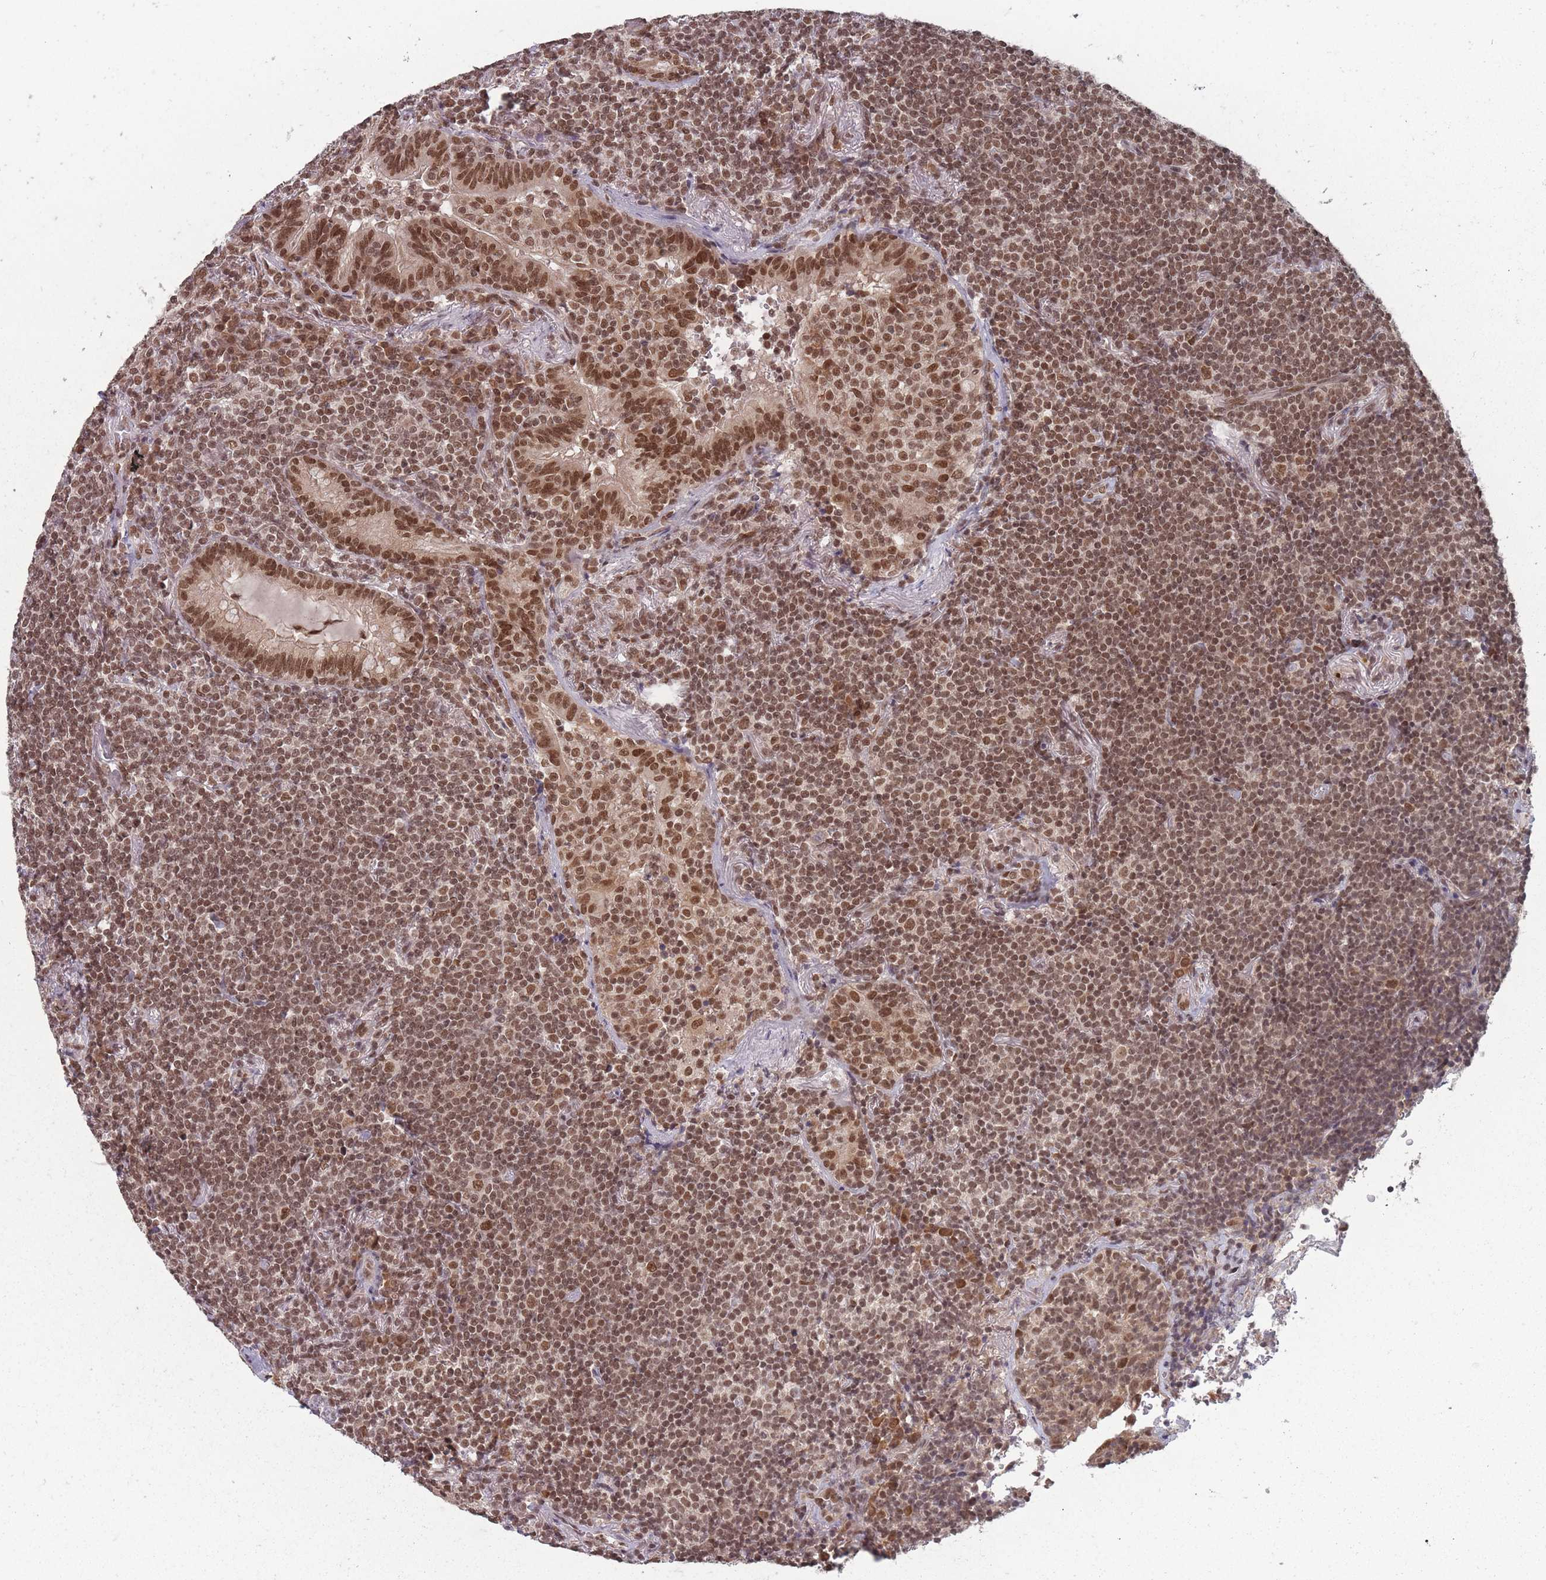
{"staining": {"intensity": "moderate", "quantity": ">75%", "location": "nuclear"}, "tissue": "lymphoma", "cell_type": "Tumor cells", "image_type": "cancer", "snomed": [{"axis": "morphology", "description": "Malignant lymphoma, non-Hodgkin's type, Low grade"}, {"axis": "topography", "description": "Lung"}], "caption": "Brown immunohistochemical staining in lymphoma demonstrates moderate nuclear staining in approximately >75% of tumor cells.", "gene": "TMED3", "patient": {"sex": "female", "age": 71}}